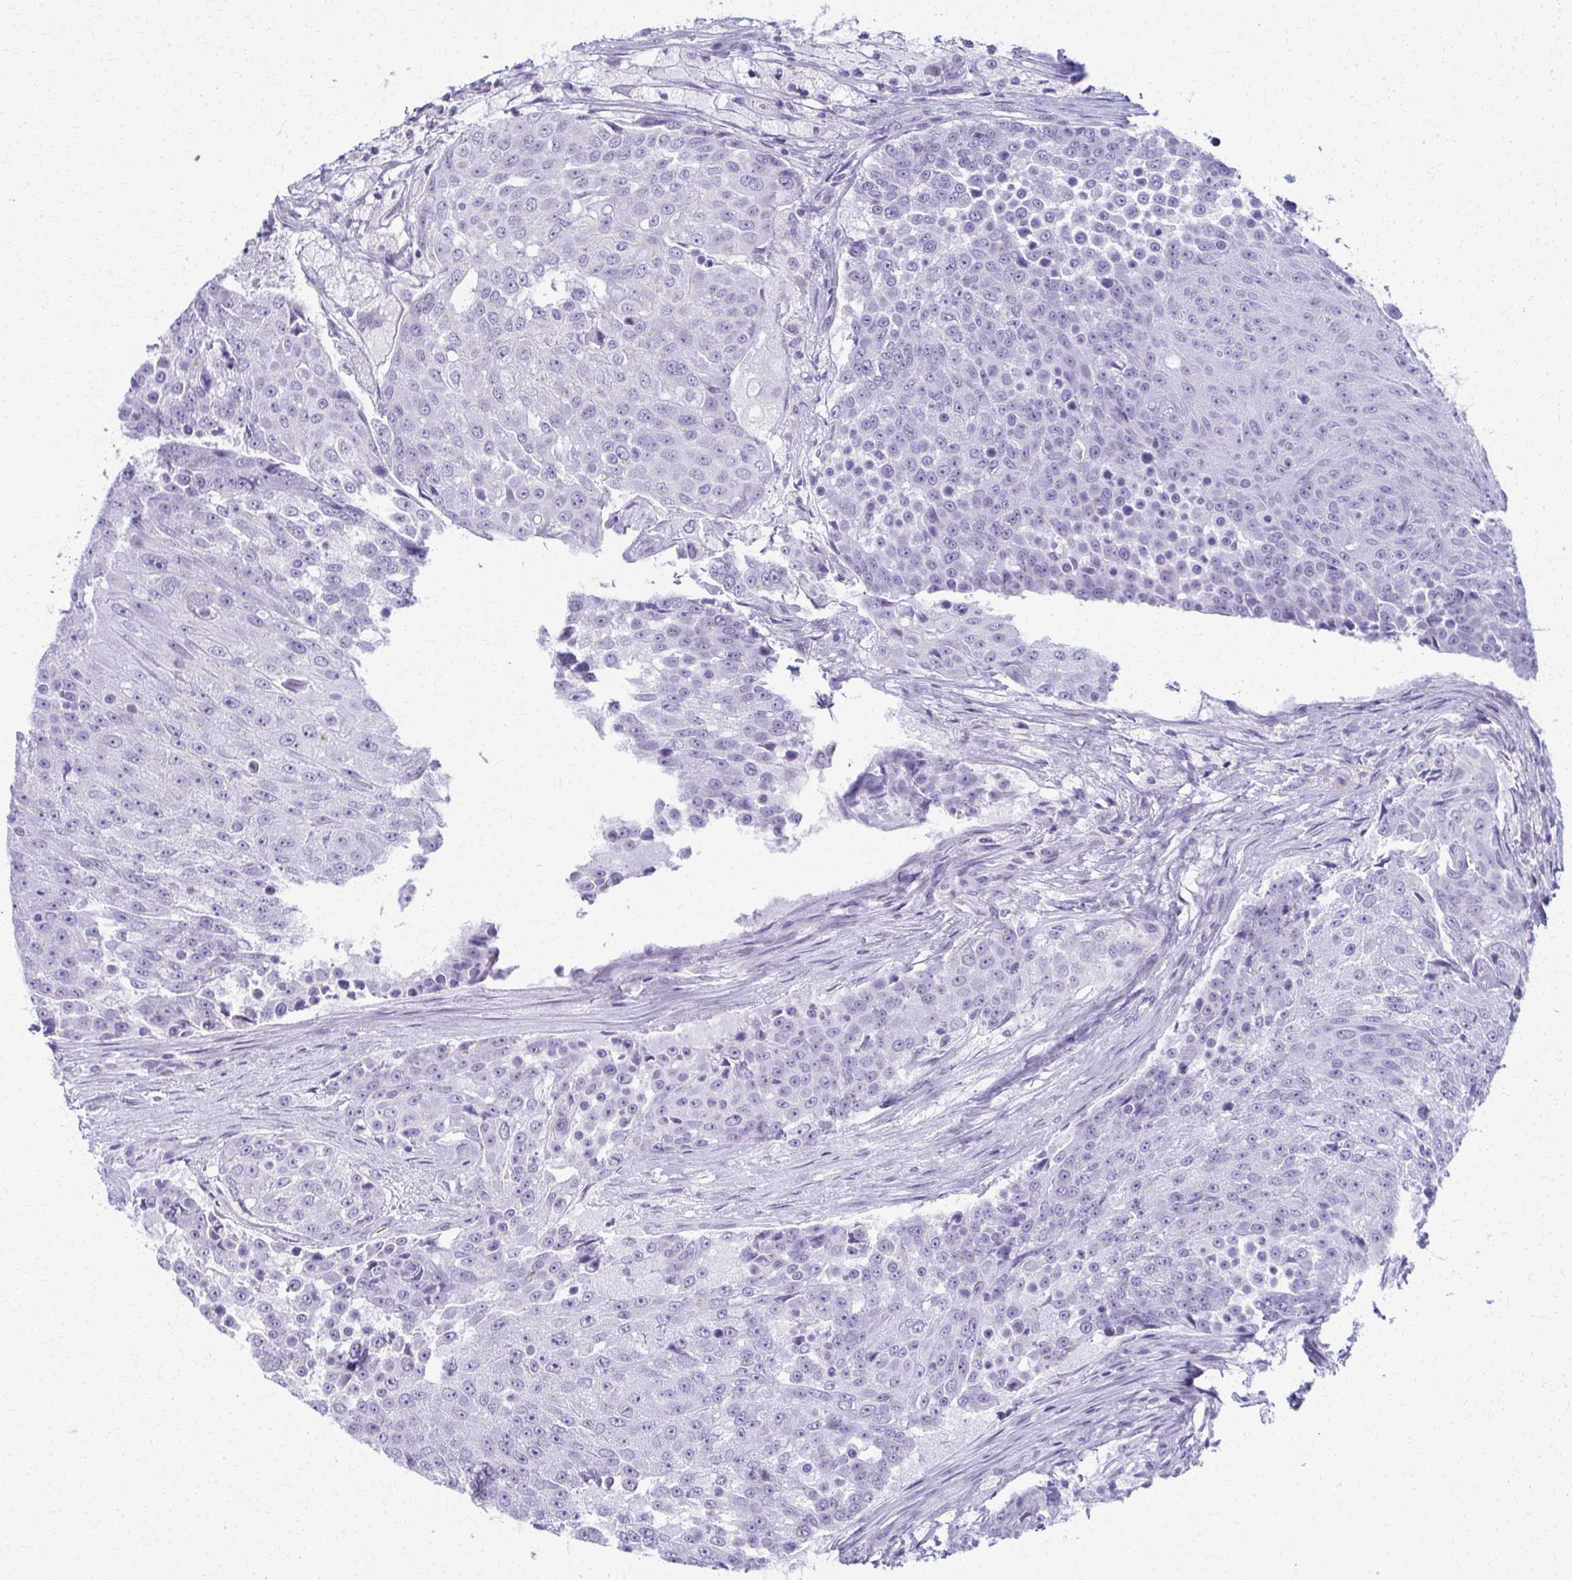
{"staining": {"intensity": "negative", "quantity": "none", "location": "none"}, "tissue": "urothelial cancer", "cell_type": "Tumor cells", "image_type": "cancer", "snomed": [{"axis": "morphology", "description": "Urothelial carcinoma, High grade"}, {"axis": "topography", "description": "Urinary bladder"}], "caption": "Micrograph shows no significant protein staining in tumor cells of high-grade urothelial carcinoma.", "gene": "SCLY", "patient": {"sex": "female", "age": 63}}